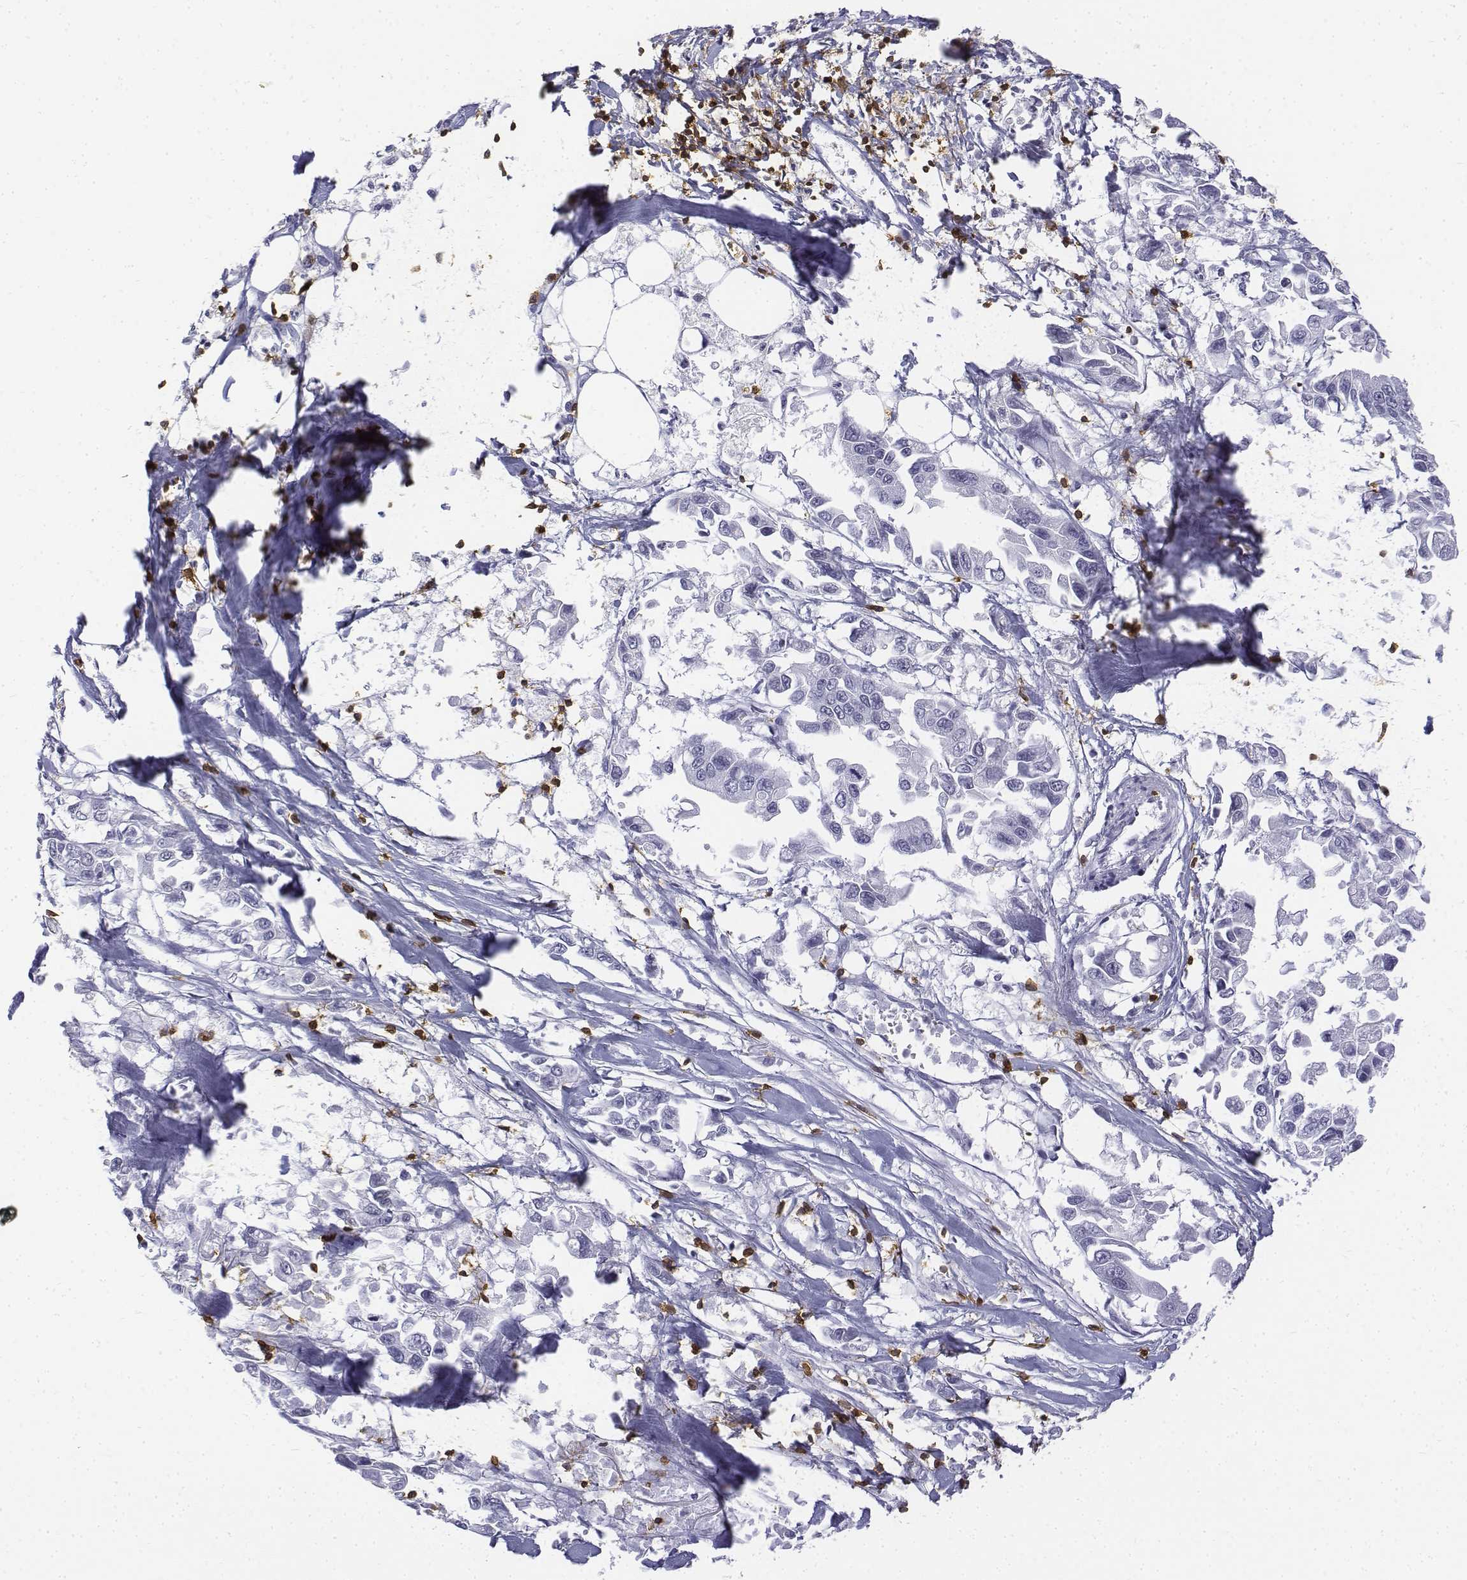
{"staining": {"intensity": "negative", "quantity": "none", "location": "none"}, "tissue": "pancreatic cancer", "cell_type": "Tumor cells", "image_type": "cancer", "snomed": [{"axis": "morphology", "description": "Adenocarcinoma, NOS"}, {"axis": "topography", "description": "Pancreas"}], "caption": "This is an IHC histopathology image of pancreatic cancer (adenocarcinoma). There is no staining in tumor cells.", "gene": "CD3E", "patient": {"sex": "female", "age": 83}}